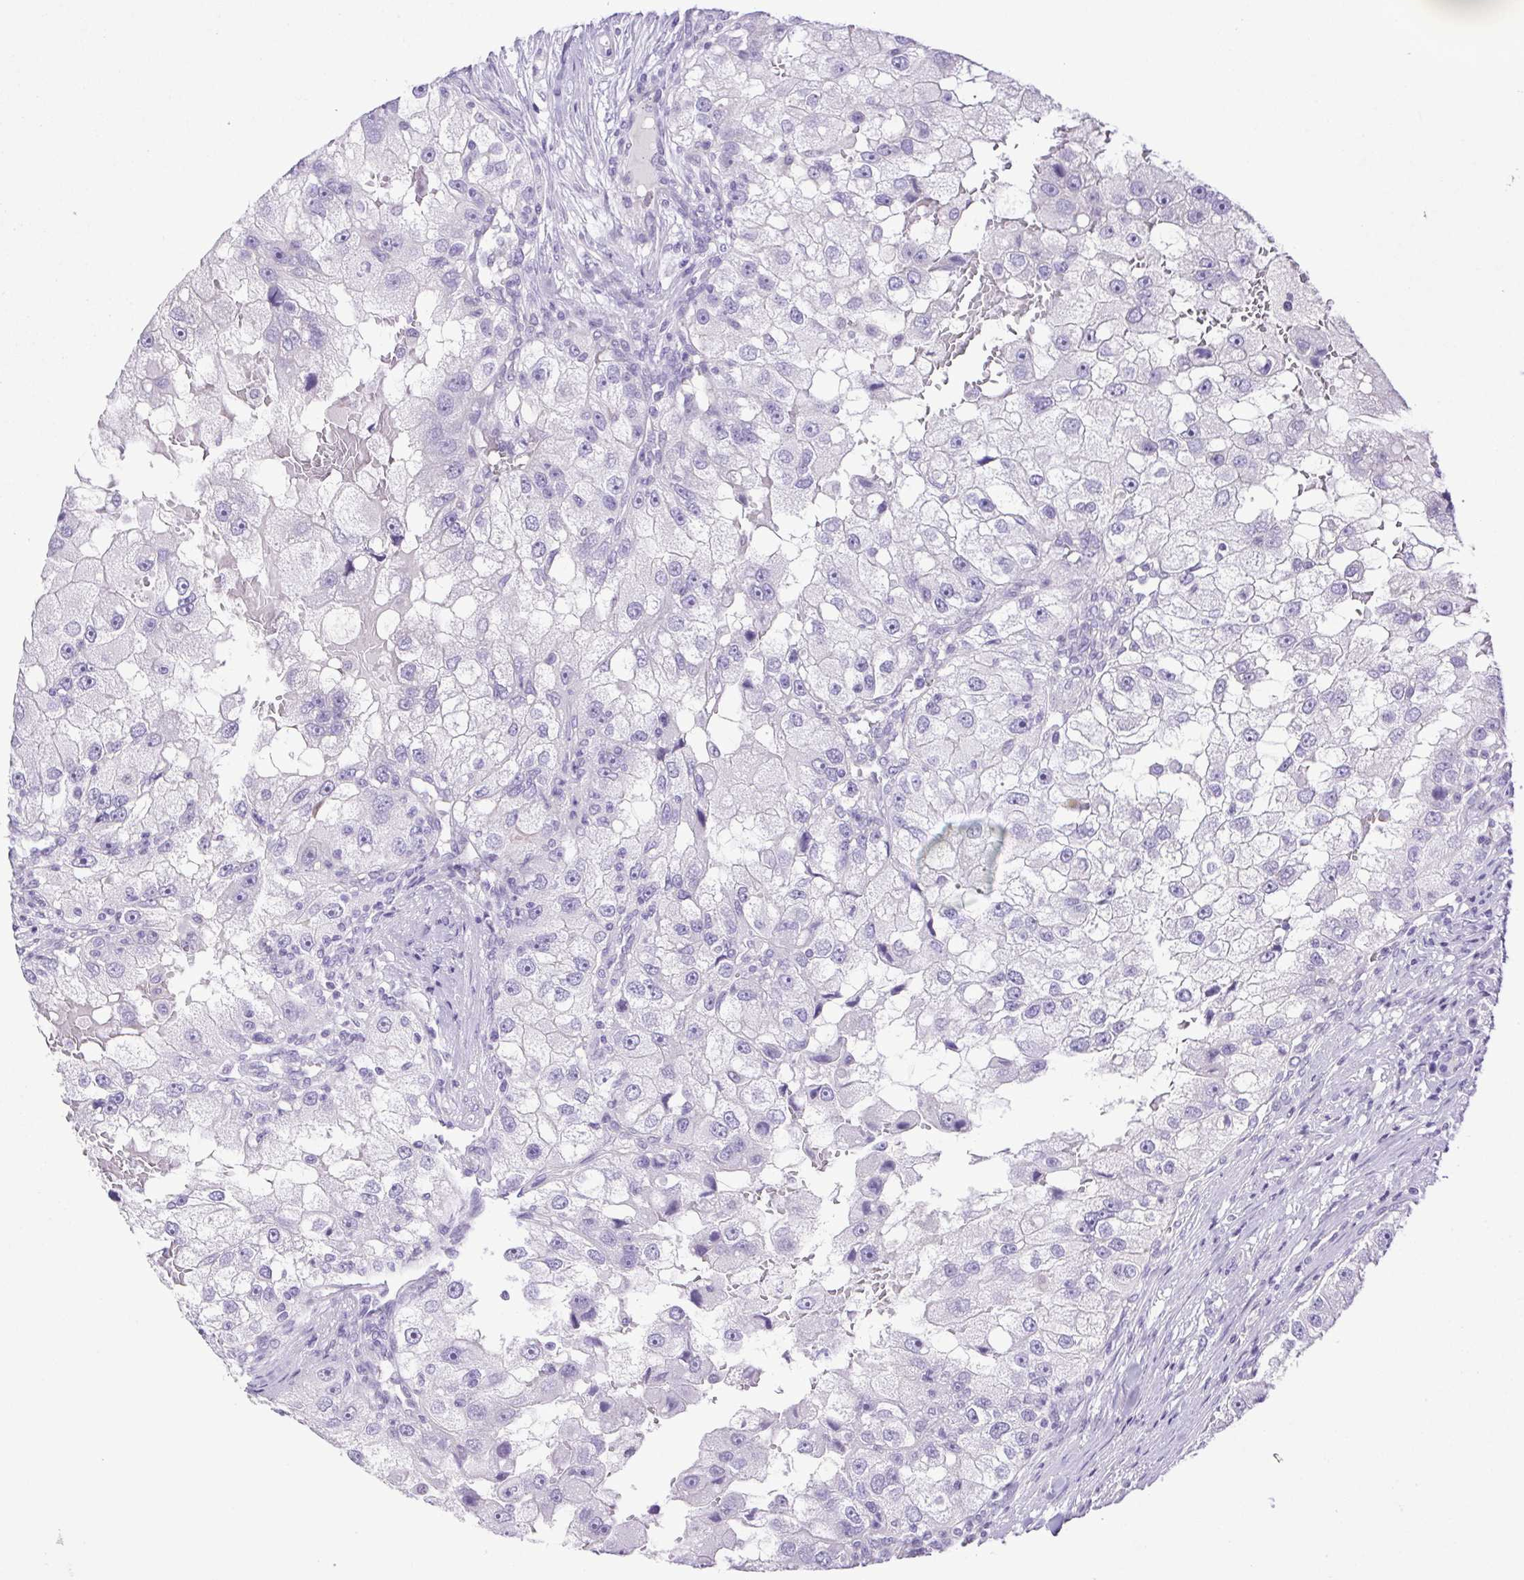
{"staining": {"intensity": "negative", "quantity": "none", "location": "none"}, "tissue": "renal cancer", "cell_type": "Tumor cells", "image_type": "cancer", "snomed": [{"axis": "morphology", "description": "Adenocarcinoma, NOS"}, {"axis": "topography", "description": "Kidney"}], "caption": "High magnification brightfield microscopy of adenocarcinoma (renal) stained with DAB (brown) and counterstained with hematoxylin (blue): tumor cells show no significant staining.", "gene": "CDSN", "patient": {"sex": "male", "age": 63}}